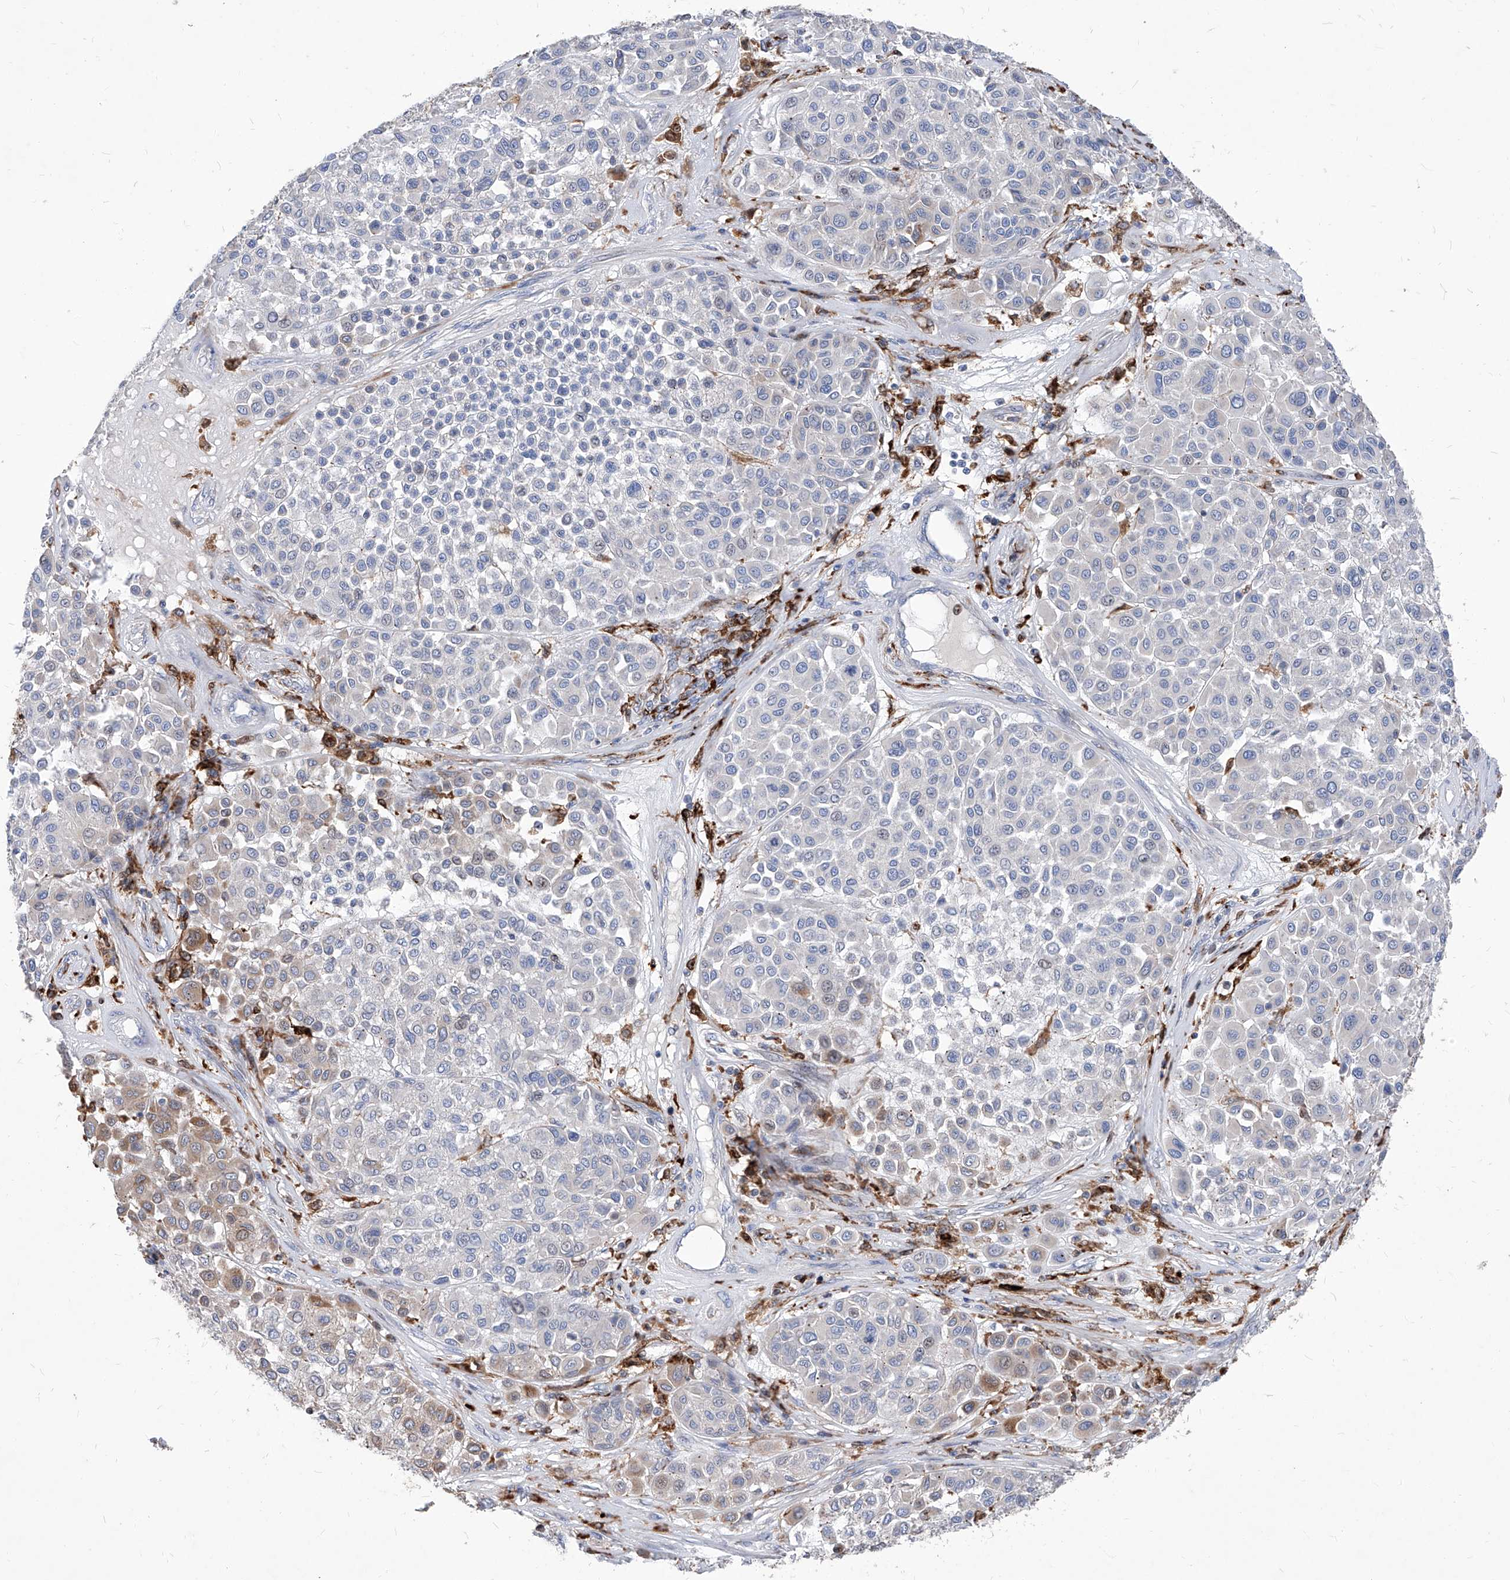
{"staining": {"intensity": "weak", "quantity": "<25%", "location": "cytoplasmic/membranous"}, "tissue": "melanoma", "cell_type": "Tumor cells", "image_type": "cancer", "snomed": [{"axis": "morphology", "description": "Malignant melanoma, Metastatic site"}, {"axis": "topography", "description": "Soft tissue"}], "caption": "High power microscopy histopathology image of an immunohistochemistry photomicrograph of malignant melanoma (metastatic site), revealing no significant positivity in tumor cells.", "gene": "UBOX5", "patient": {"sex": "male", "age": 41}}